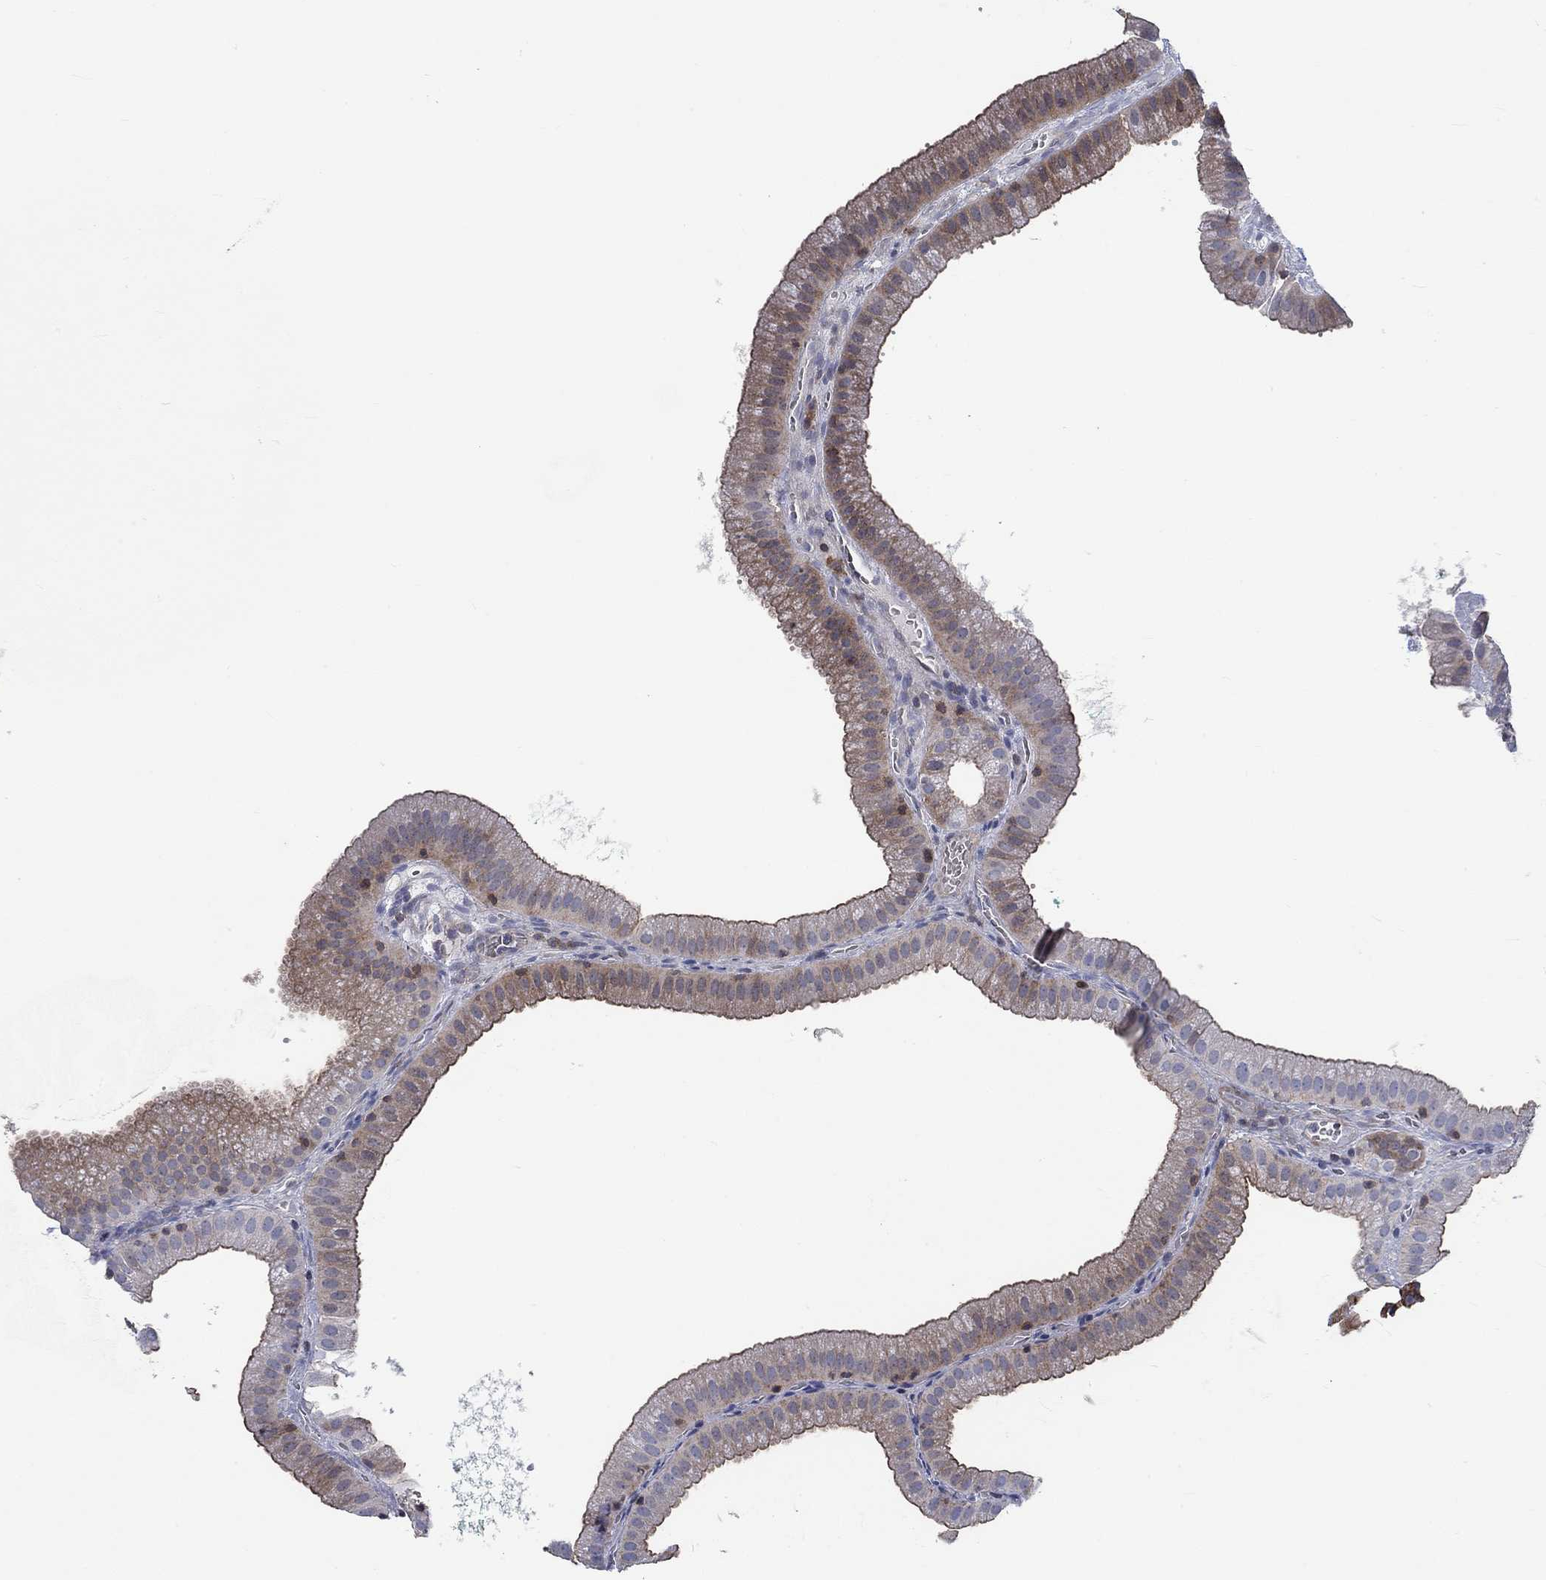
{"staining": {"intensity": "strong", "quantity": ">75%", "location": "cytoplasmic/membranous"}, "tissue": "gallbladder", "cell_type": "Glandular cells", "image_type": "normal", "snomed": [{"axis": "morphology", "description": "Normal tissue, NOS"}, {"axis": "topography", "description": "Gallbladder"}], "caption": "Immunohistochemistry image of unremarkable gallbladder: gallbladder stained using immunohistochemistry (IHC) displays high levels of strong protein expression localized specifically in the cytoplasmic/membranous of glandular cells, appearing as a cytoplasmic/membranous brown color.", "gene": "TNFAIP8L3", "patient": {"sex": "male", "age": 67}}